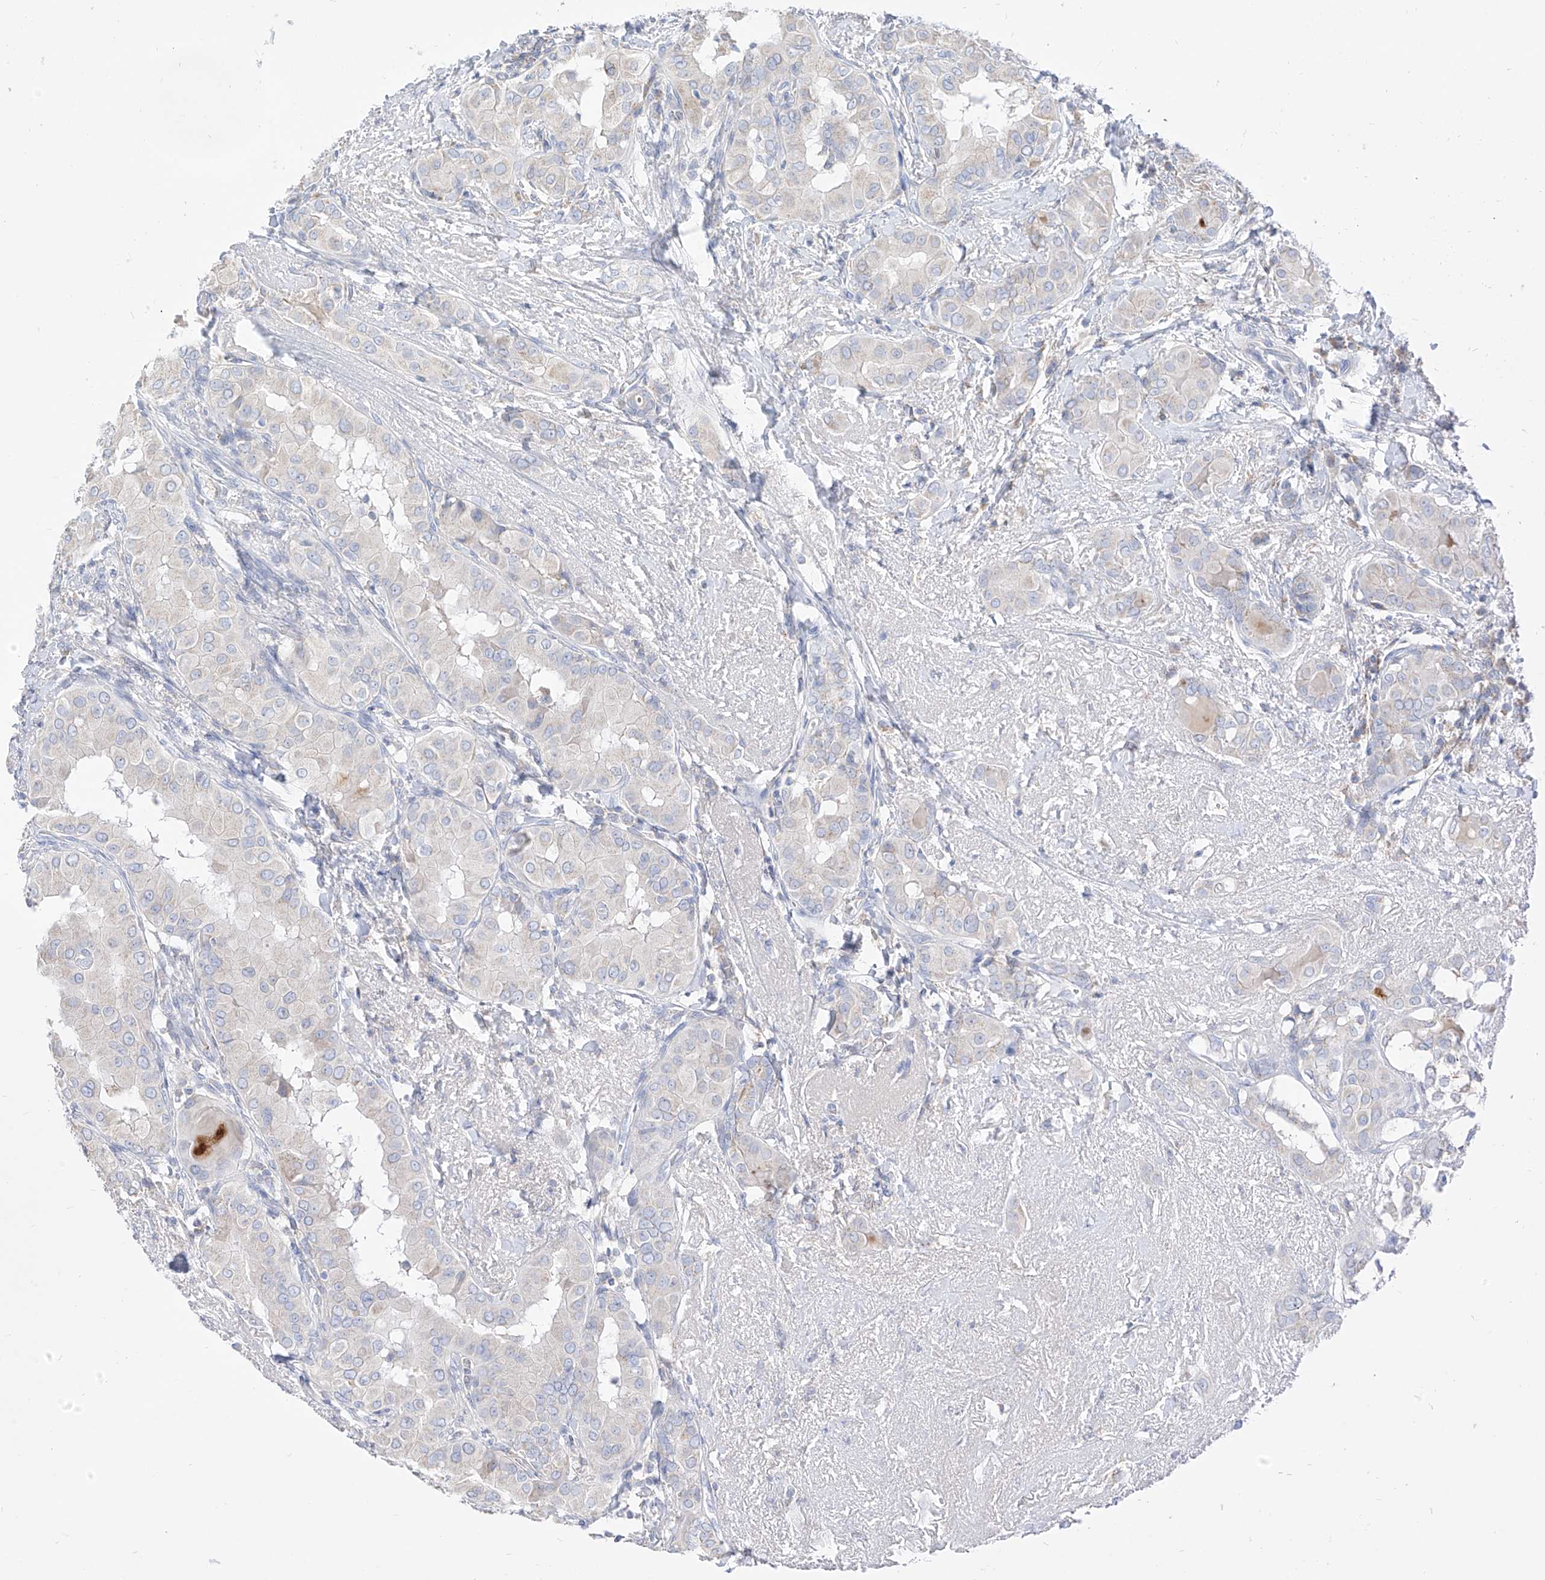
{"staining": {"intensity": "negative", "quantity": "none", "location": "none"}, "tissue": "thyroid cancer", "cell_type": "Tumor cells", "image_type": "cancer", "snomed": [{"axis": "morphology", "description": "Papillary adenocarcinoma, NOS"}, {"axis": "topography", "description": "Thyroid gland"}], "caption": "High power microscopy photomicrograph of an immunohistochemistry (IHC) histopathology image of papillary adenocarcinoma (thyroid), revealing no significant positivity in tumor cells.", "gene": "RASA2", "patient": {"sex": "male", "age": 33}}